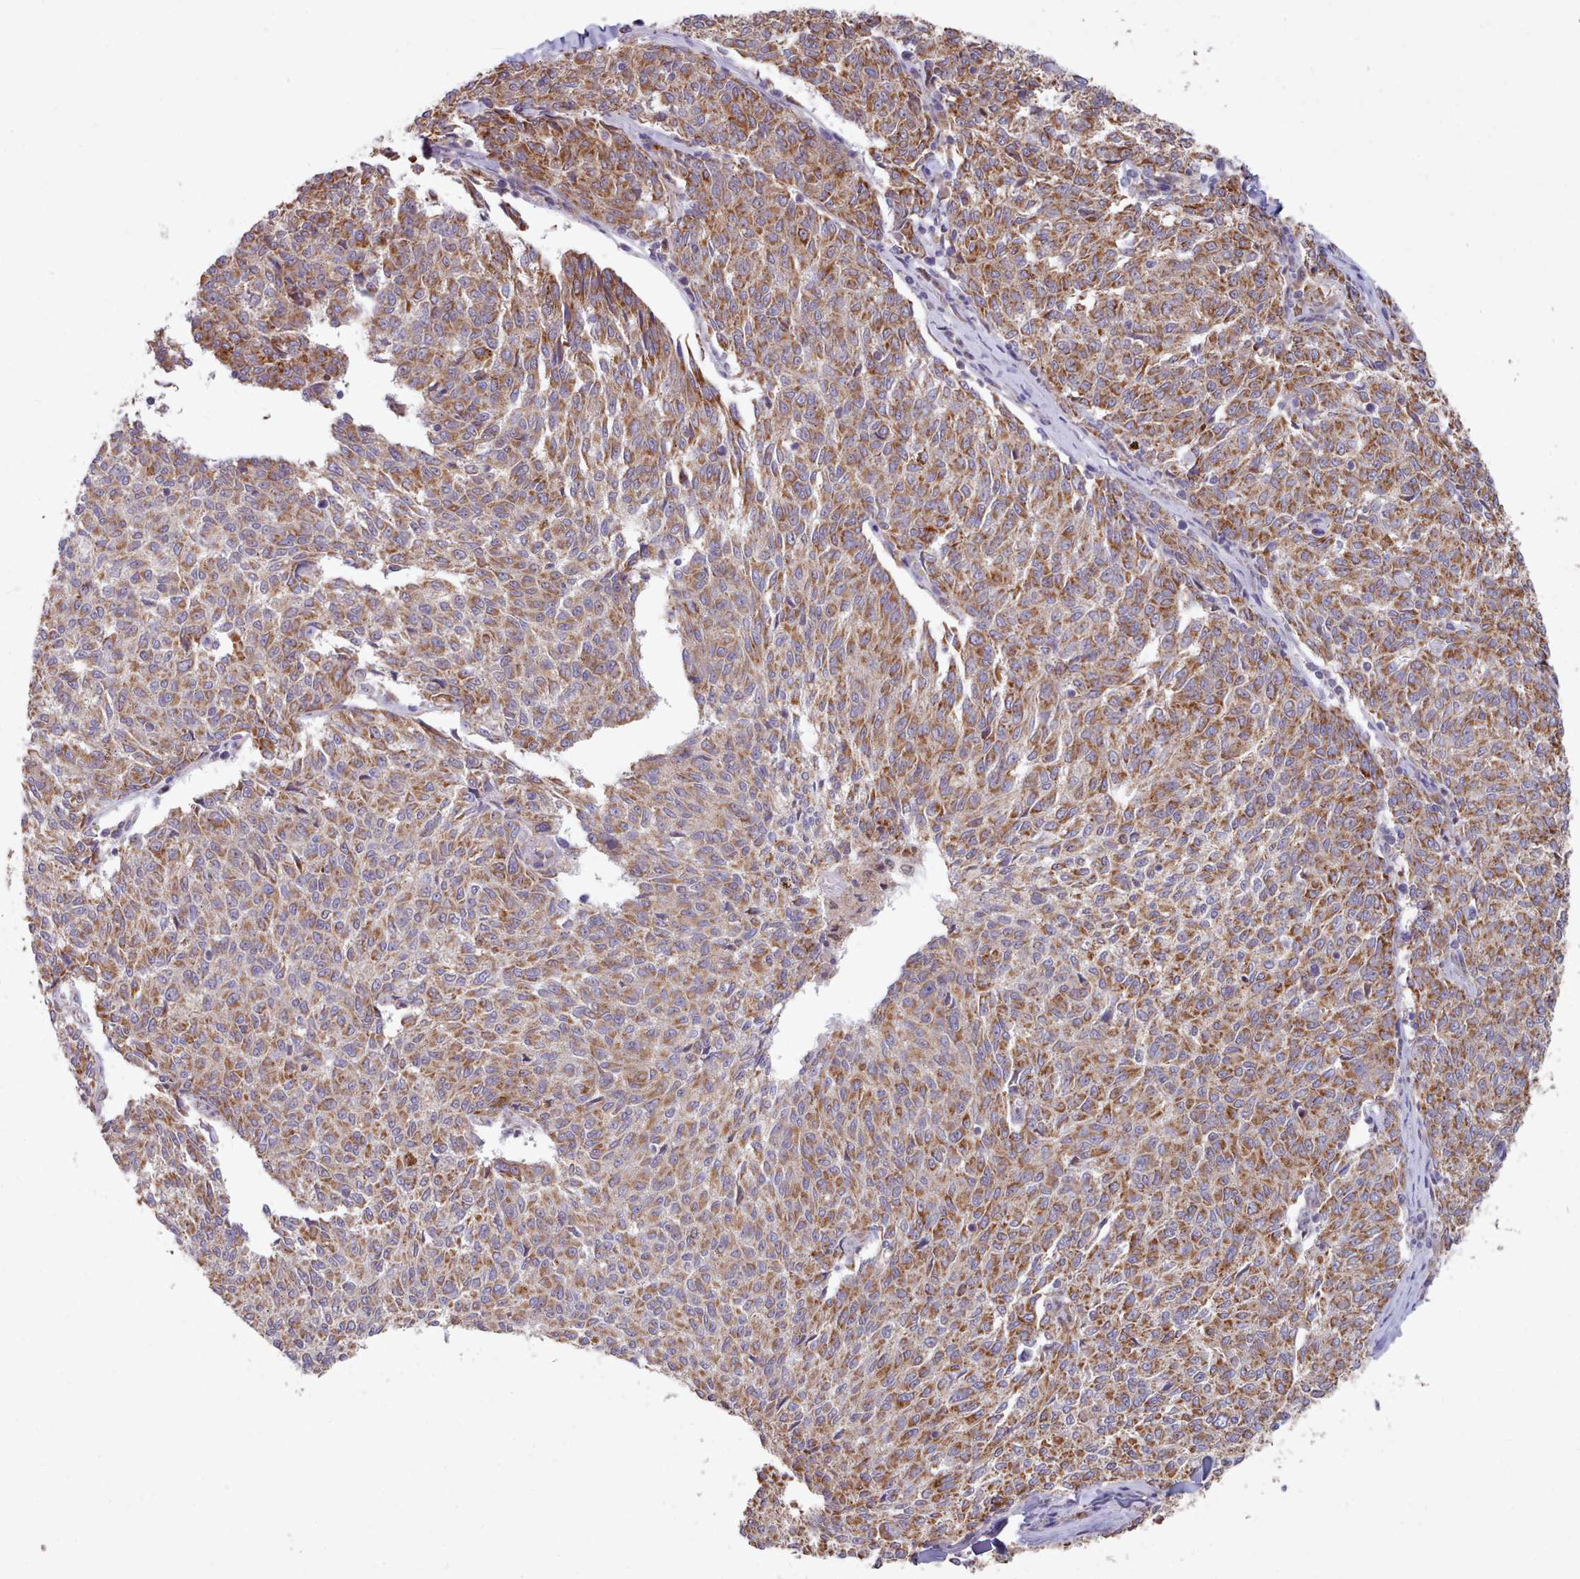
{"staining": {"intensity": "strong", "quantity": ">75%", "location": "cytoplasmic/membranous"}, "tissue": "melanoma", "cell_type": "Tumor cells", "image_type": "cancer", "snomed": [{"axis": "morphology", "description": "Malignant melanoma, NOS"}, {"axis": "topography", "description": "Skin"}], "caption": "A high-resolution histopathology image shows immunohistochemistry staining of malignant melanoma, which reveals strong cytoplasmic/membranous positivity in approximately >75% of tumor cells.", "gene": "HSDL2", "patient": {"sex": "female", "age": 72}}